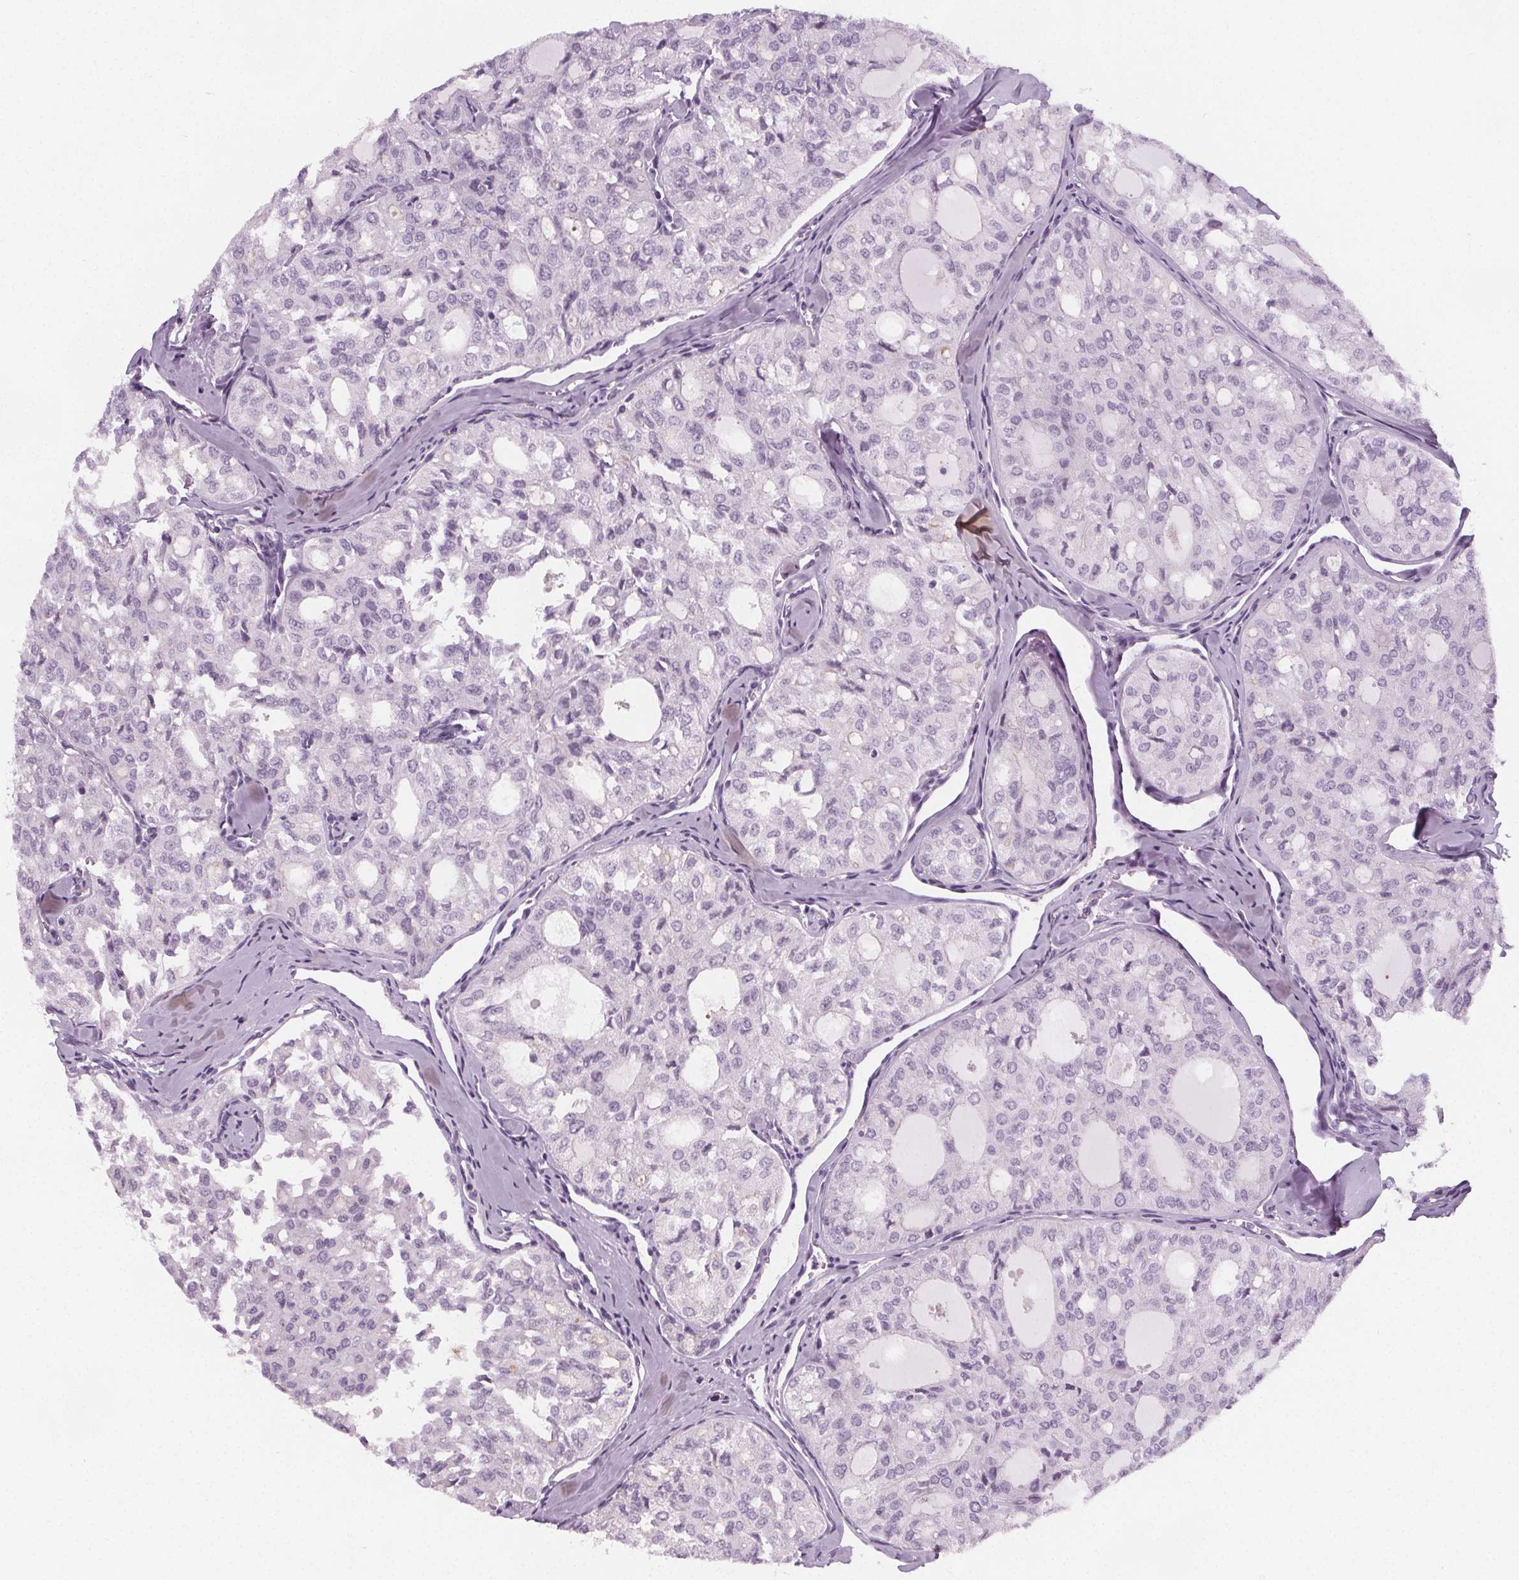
{"staining": {"intensity": "negative", "quantity": "none", "location": "none"}, "tissue": "thyroid cancer", "cell_type": "Tumor cells", "image_type": "cancer", "snomed": [{"axis": "morphology", "description": "Follicular adenoma carcinoma, NOS"}, {"axis": "topography", "description": "Thyroid gland"}], "caption": "High magnification brightfield microscopy of thyroid follicular adenoma carcinoma stained with DAB (brown) and counterstained with hematoxylin (blue): tumor cells show no significant staining. (DAB immunohistochemistry (IHC) visualized using brightfield microscopy, high magnification).", "gene": "SLC5A12", "patient": {"sex": "male", "age": 75}}